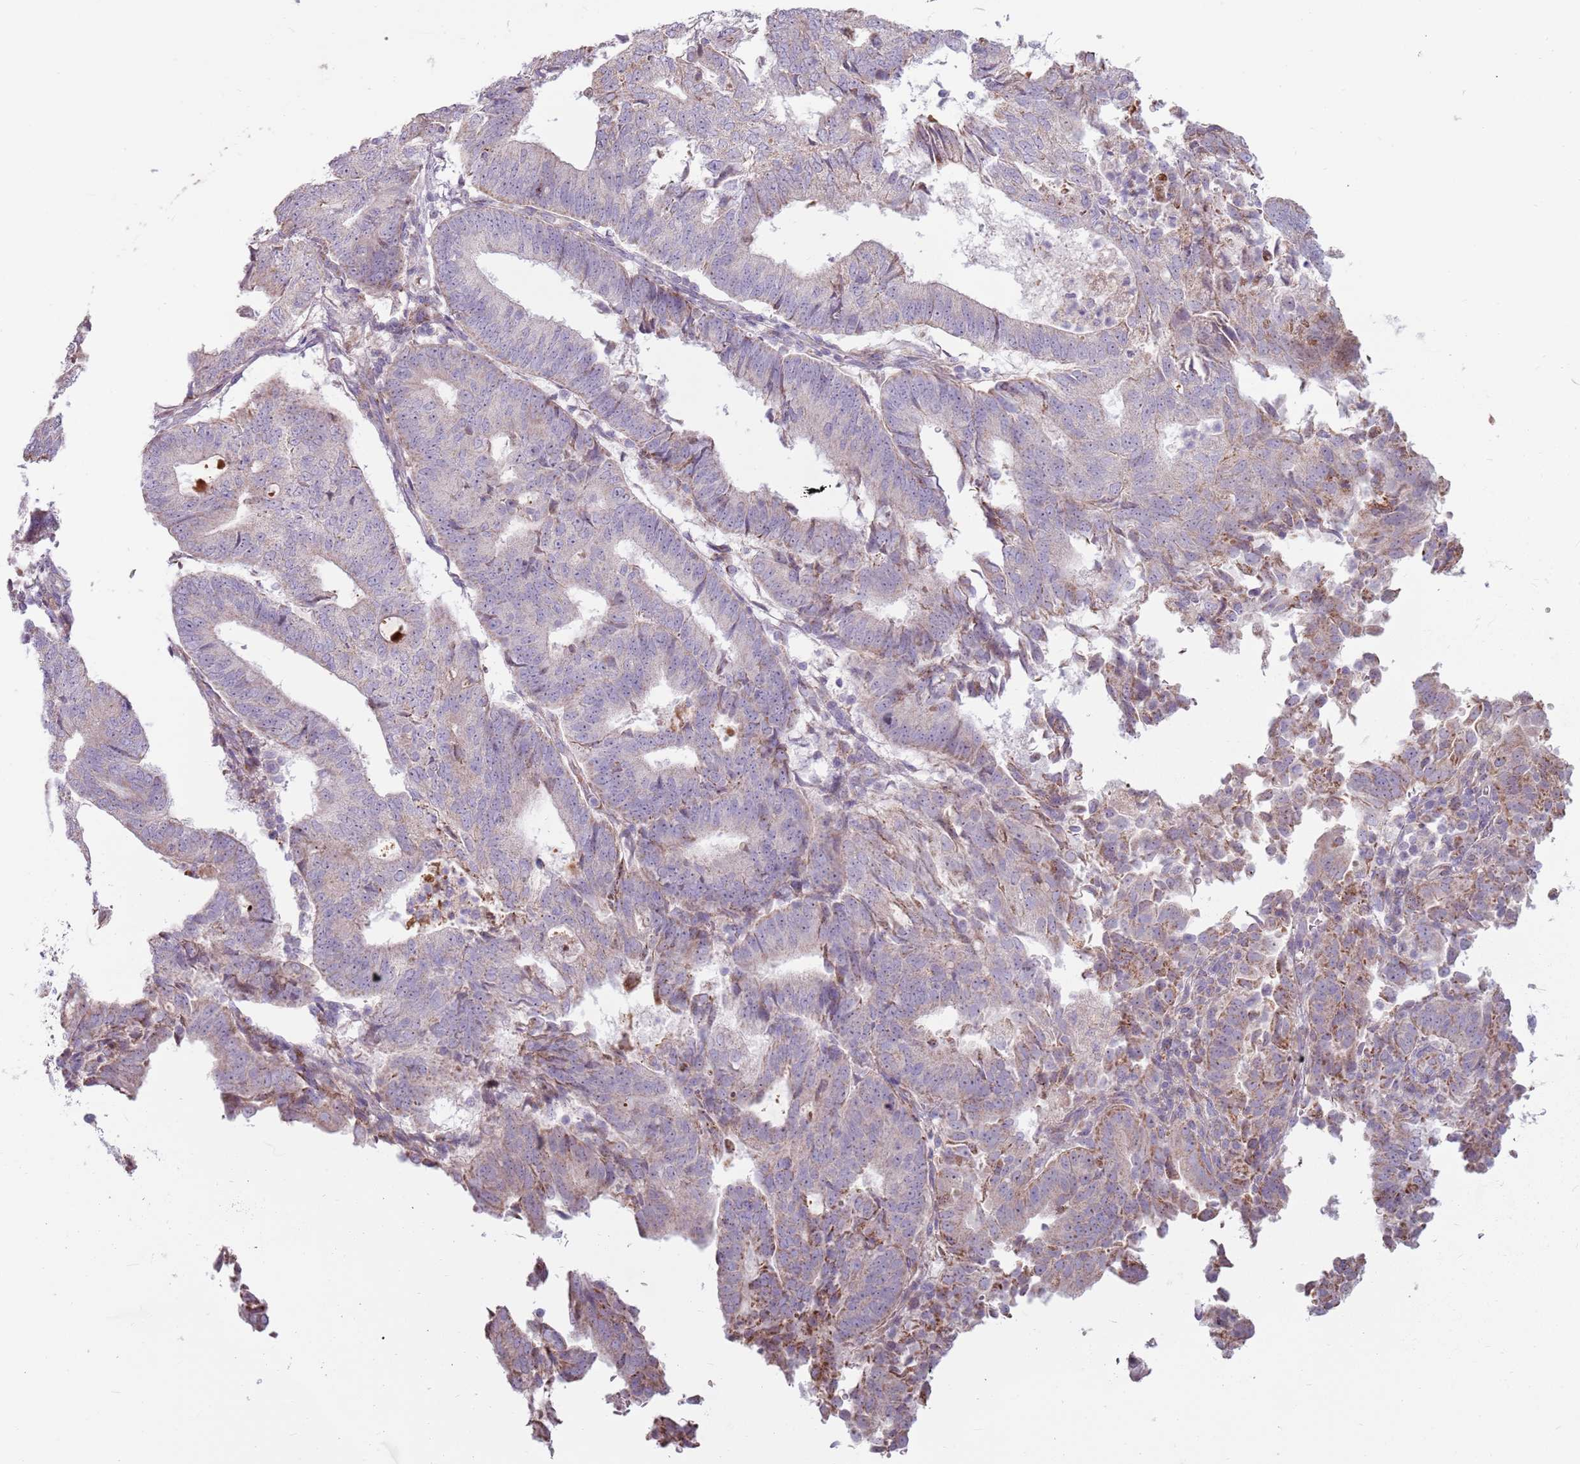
{"staining": {"intensity": "moderate", "quantity": "<25%", "location": "cytoplasmic/membranous"}, "tissue": "endometrial cancer", "cell_type": "Tumor cells", "image_type": "cancer", "snomed": [{"axis": "morphology", "description": "Adenocarcinoma, NOS"}, {"axis": "topography", "description": "Endometrium"}], "caption": "Immunohistochemical staining of endometrial adenocarcinoma shows moderate cytoplasmic/membranous protein staining in approximately <25% of tumor cells.", "gene": "ZNF530", "patient": {"sex": "female", "age": 70}}